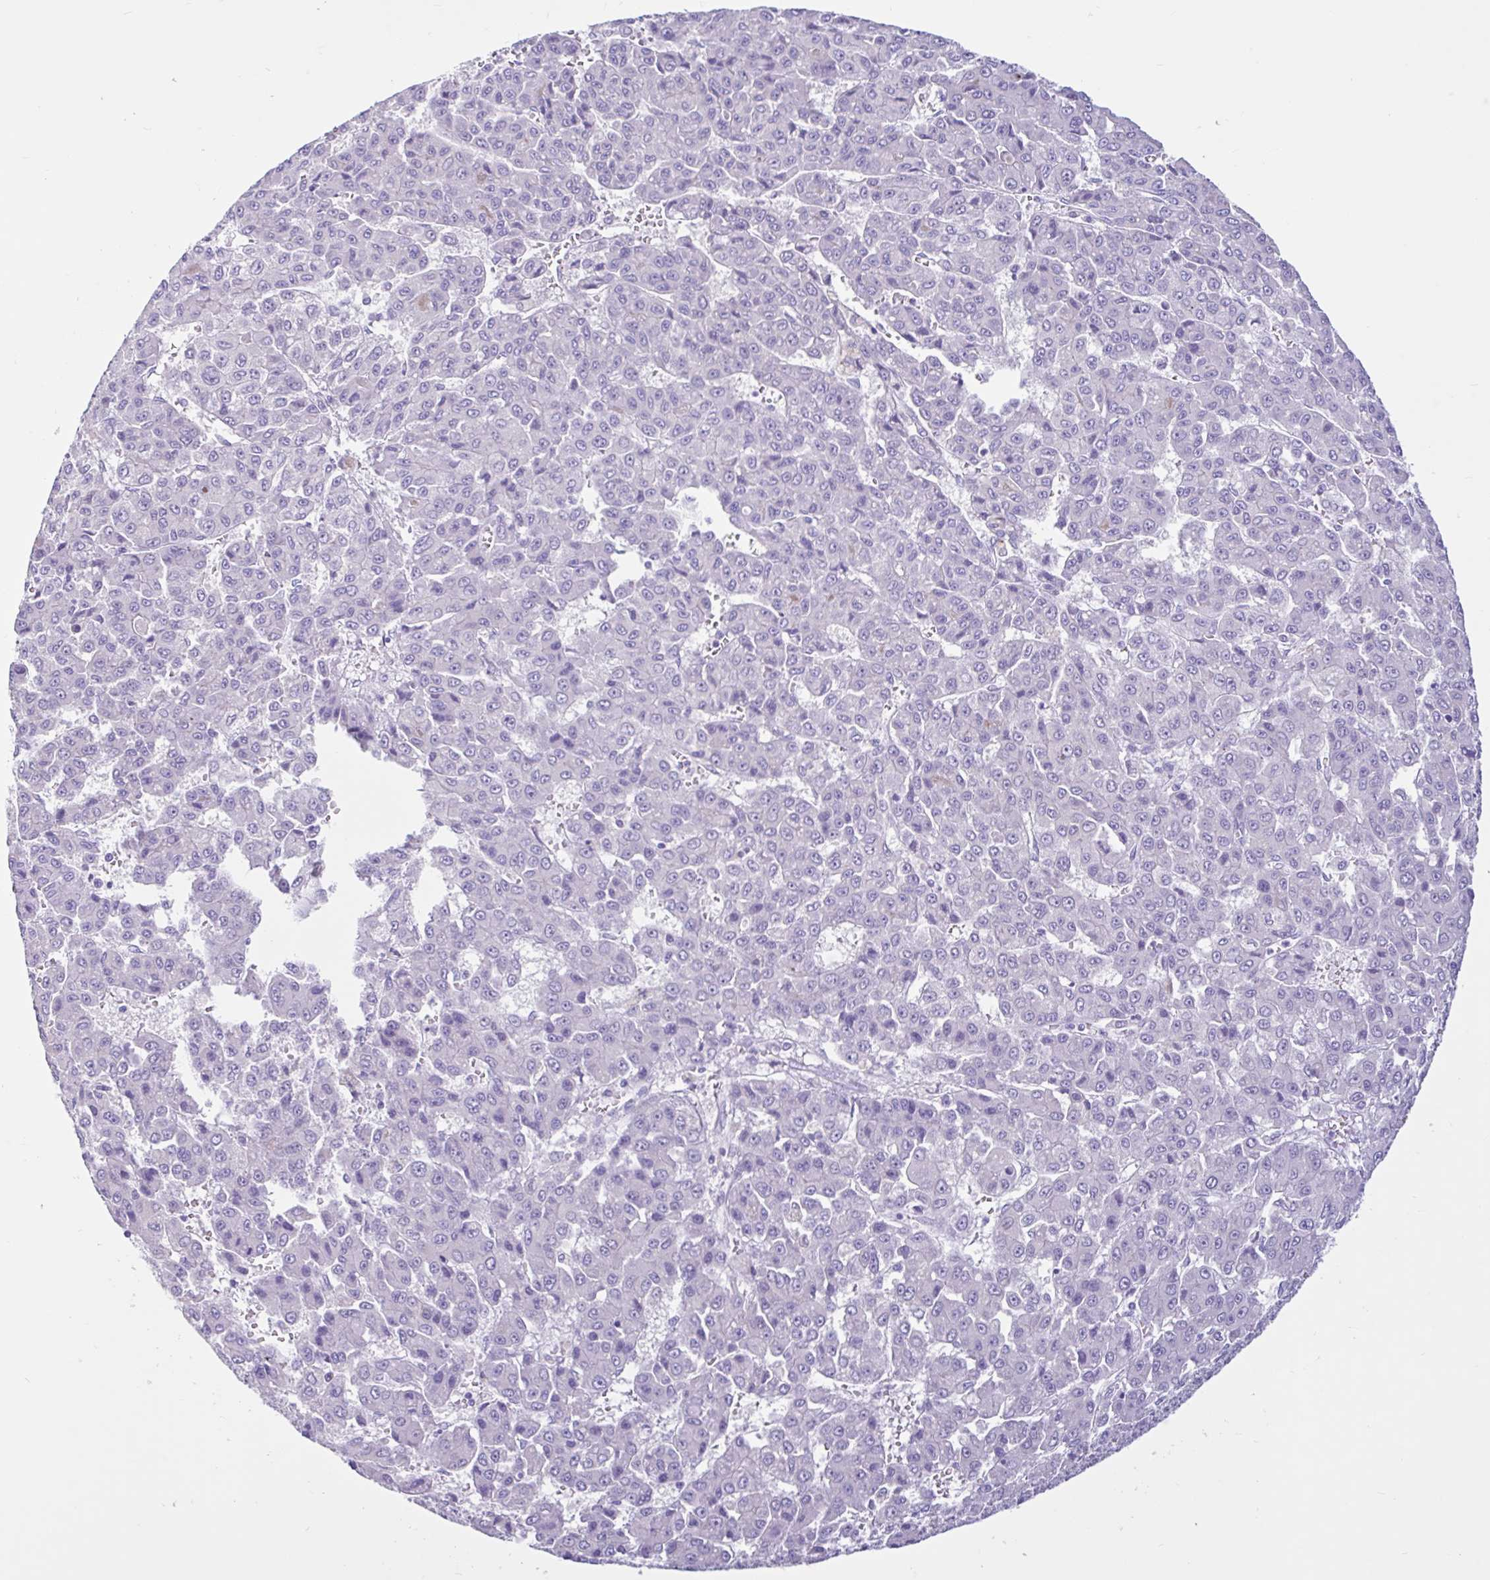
{"staining": {"intensity": "negative", "quantity": "none", "location": "none"}, "tissue": "liver cancer", "cell_type": "Tumor cells", "image_type": "cancer", "snomed": [{"axis": "morphology", "description": "Carcinoma, Hepatocellular, NOS"}, {"axis": "topography", "description": "Liver"}], "caption": "A high-resolution photomicrograph shows immunohistochemistry (IHC) staining of liver cancer, which displays no significant positivity in tumor cells.", "gene": "CYP19A1", "patient": {"sex": "male", "age": 70}}